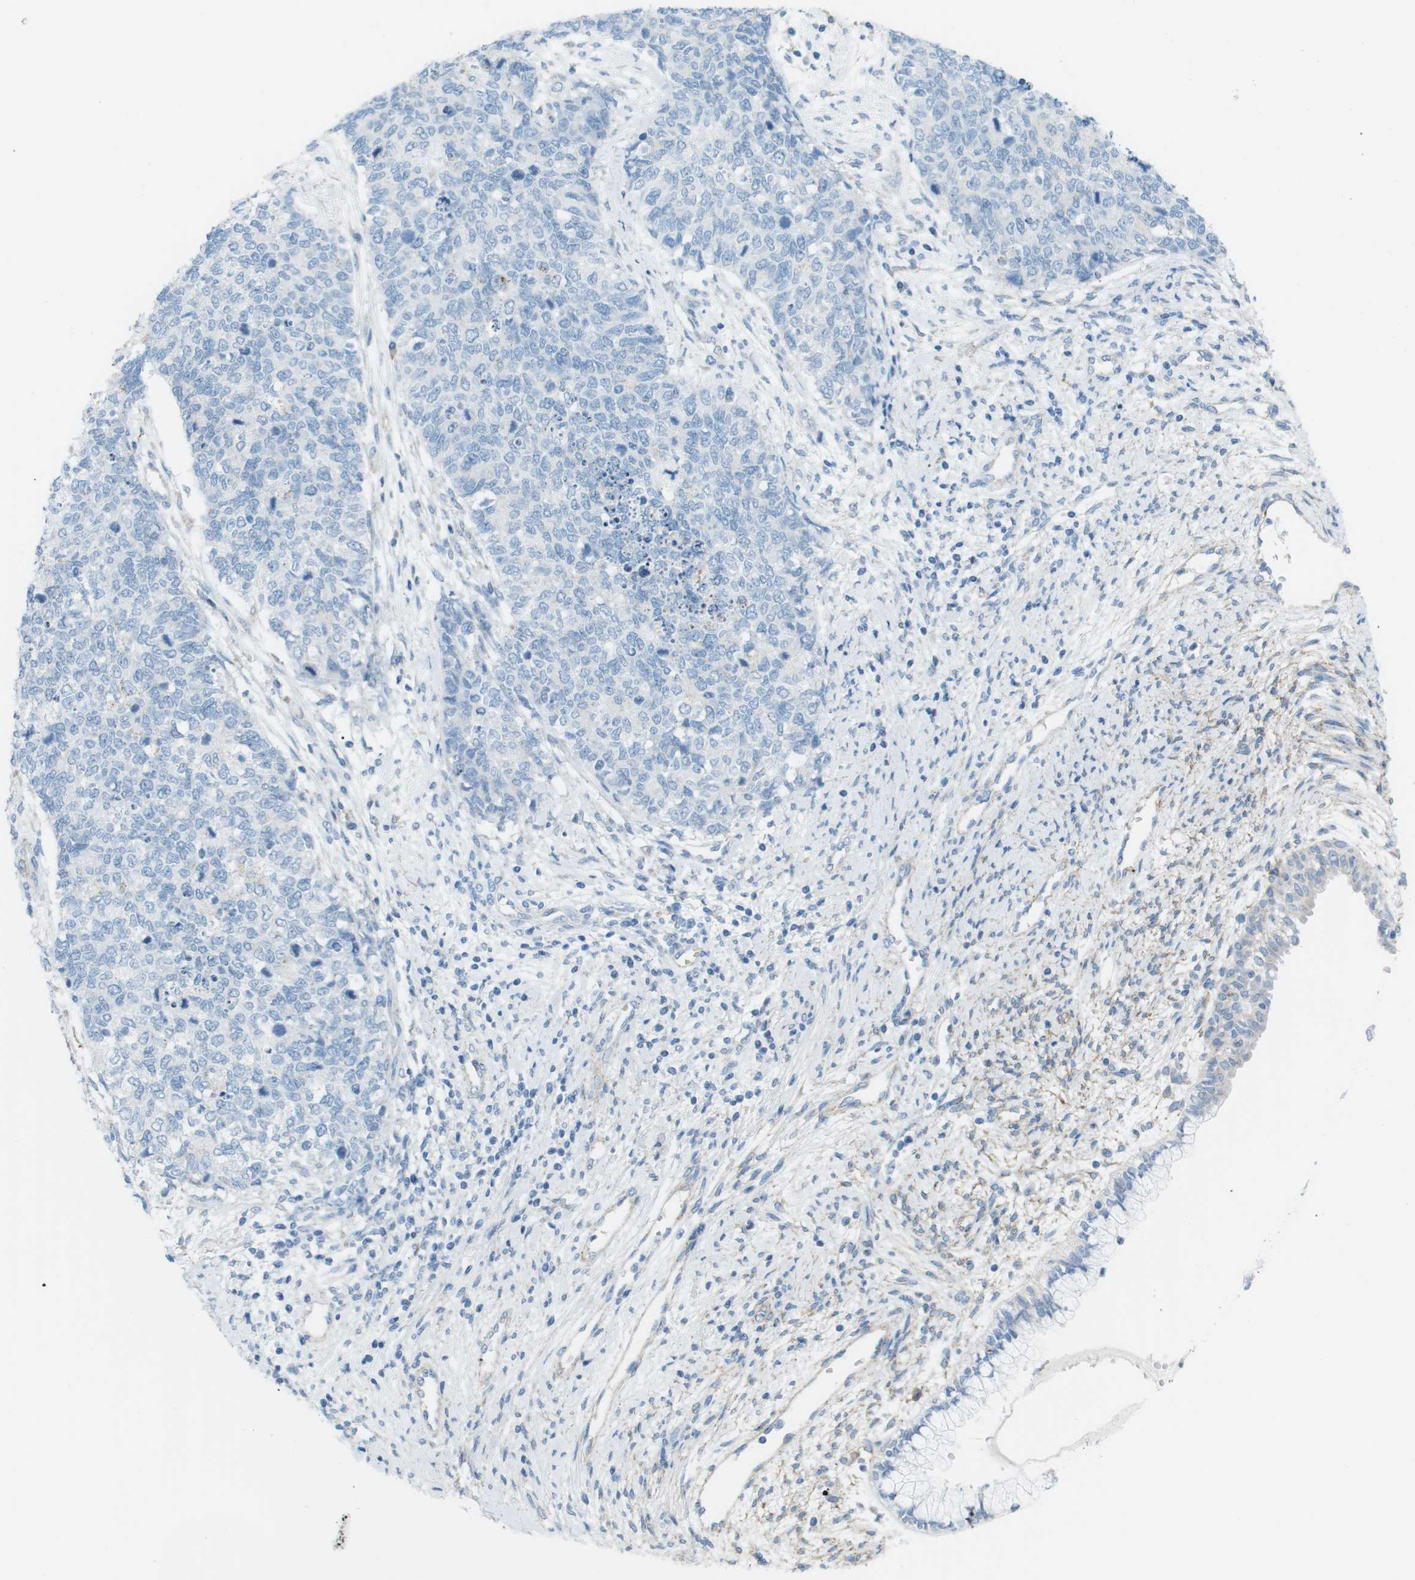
{"staining": {"intensity": "negative", "quantity": "none", "location": "none"}, "tissue": "cervical cancer", "cell_type": "Tumor cells", "image_type": "cancer", "snomed": [{"axis": "morphology", "description": "Squamous cell carcinoma, NOS"}, {"axis": "topography", "description": "Cervix"}], "caption": "Tumor cells show no significant protein staining in cervical squamous cell carcinoma.", "gene": "VAMP1", "patient": {"sex": "female", "age": 63}}